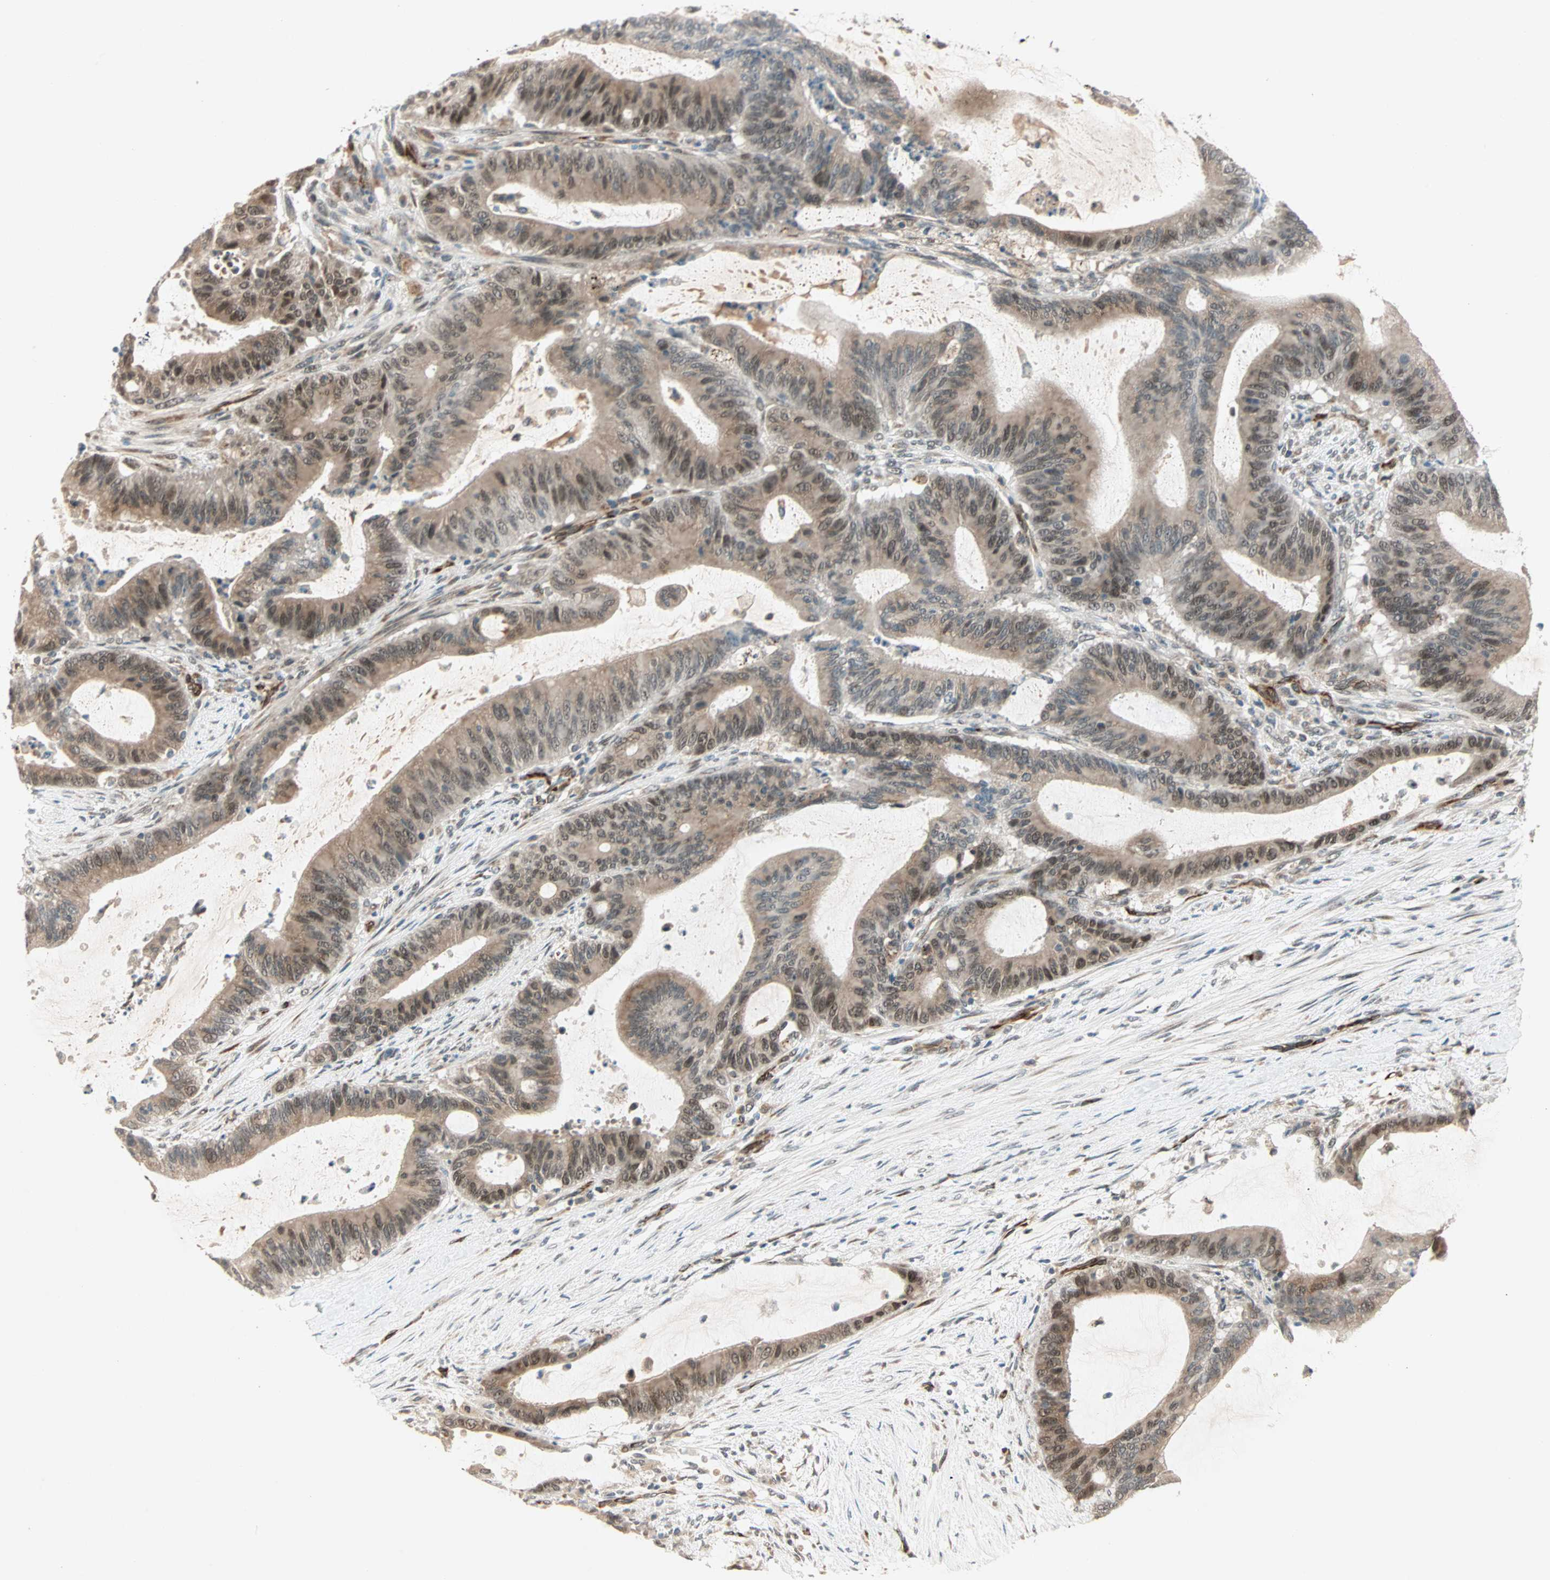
{"staining": {"intensity": "weak", "quantity": ">75%", "location": "cytoplasmic/membranous,nuclear"}, "tissue": "liver cancer", "cell_type": "Tumor cells", "image_type": "cancer", "snomed": [{"axis": "morphology", "description": "Cholangiocarcinoma"}, {"axis": "topography", "description": "Liver"}], "caption": "Tumor cells exhibit weak cytoplasmic/membranous and nuclear expression in about >75% of cells in liver cancer (cholangiocarcinoma).", "gene": "ZNF37A", "patient": {"sex": "female", "age": 73}}